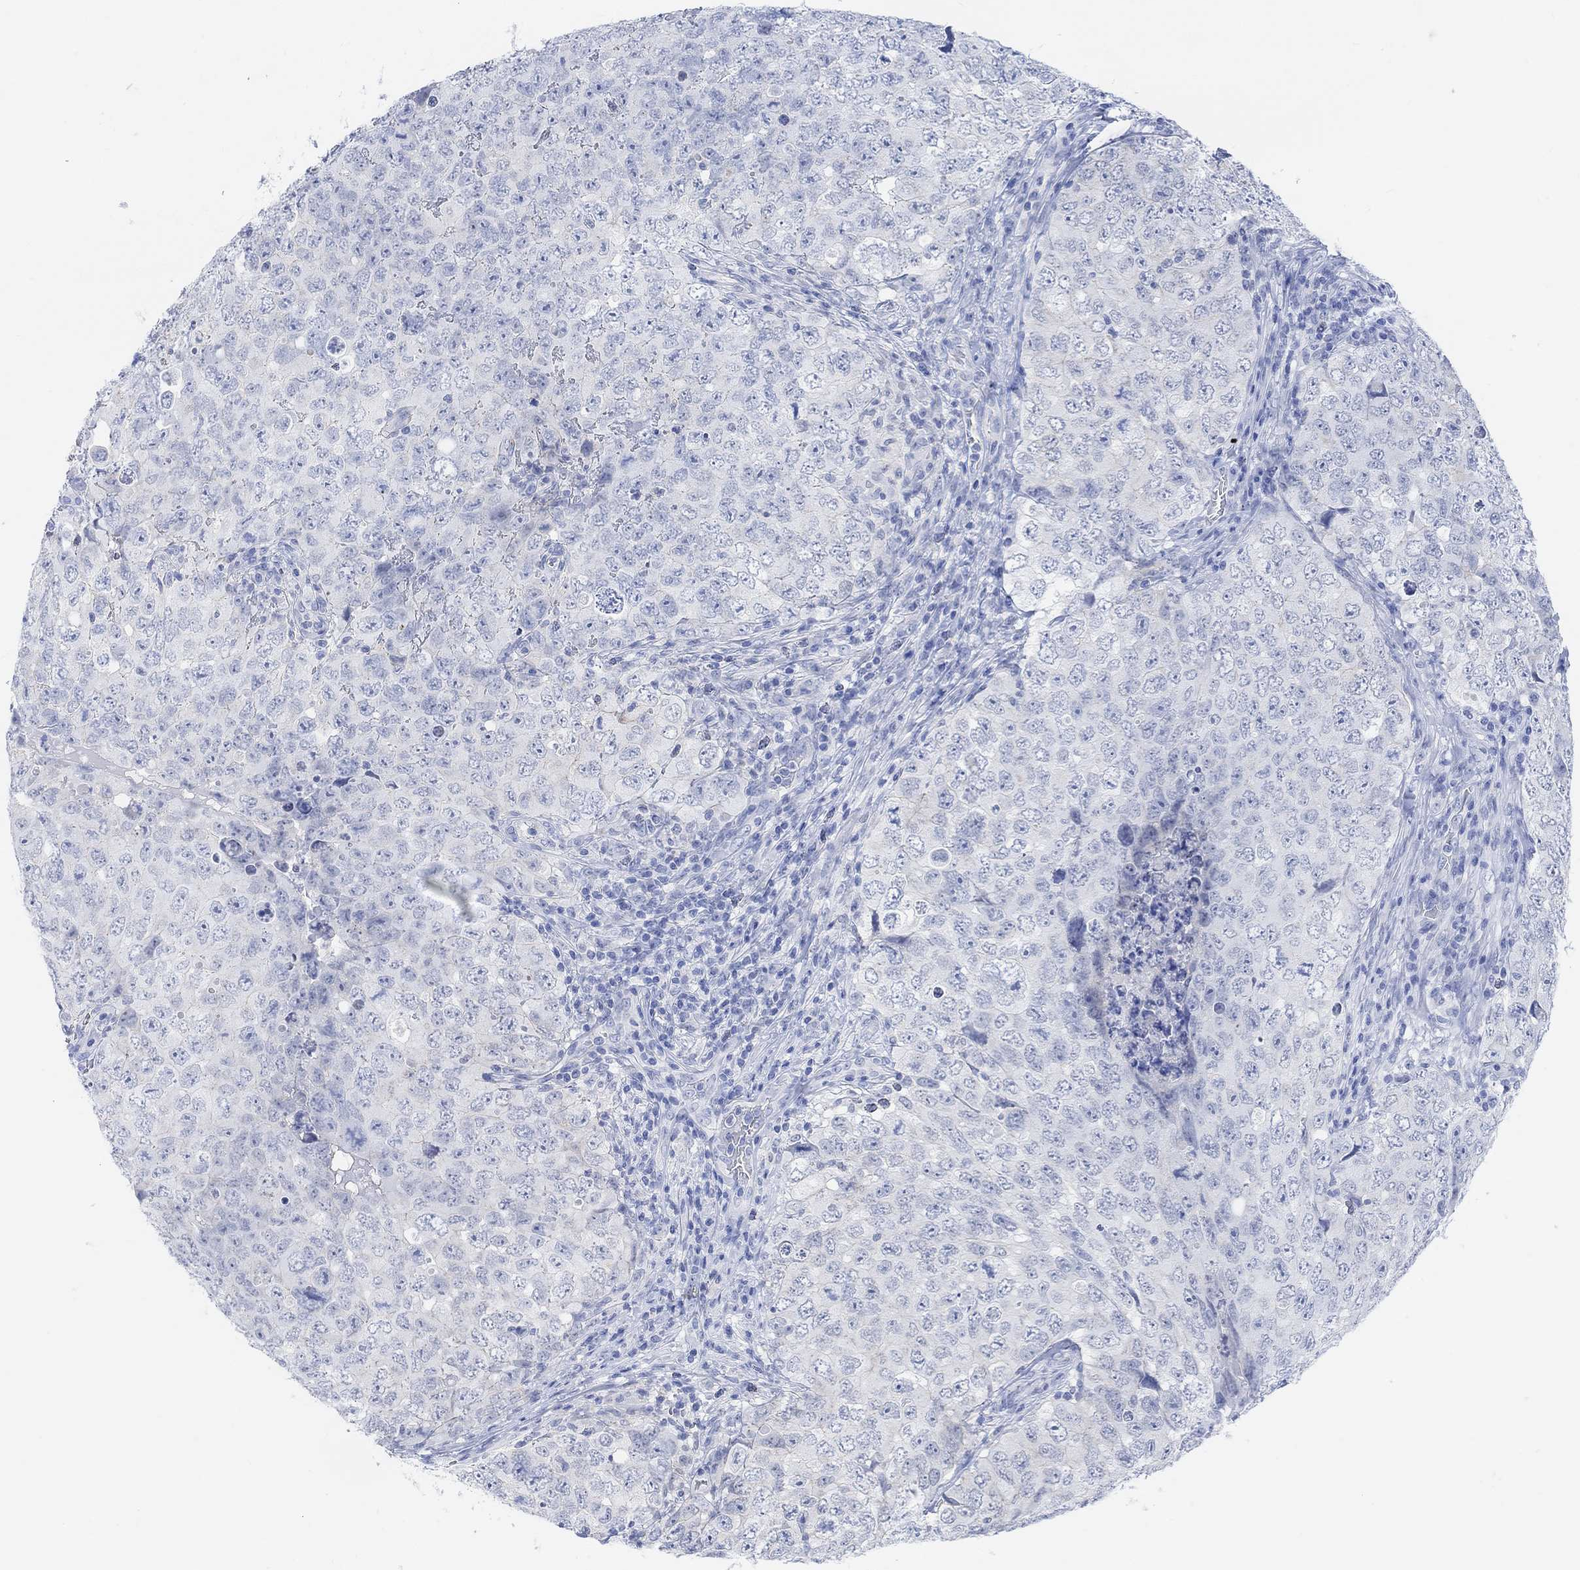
{"staining": {"intensity": "negative", "quantity": "none", "location": "none"}, "tissue": "testis cancer", "cell_type": "Tumor cells", "image_type": "cancer", "snomed": [{"axis": "morphology", "description": "Seminoma, NOS"}, {"axis": "topography", "description": "Testis"}], "caption": "Protein analysis of testis cancer displays no significant staining in tumor cells.", "gene": "ENO4", "patient": {"sex": "male", "age": 34}}